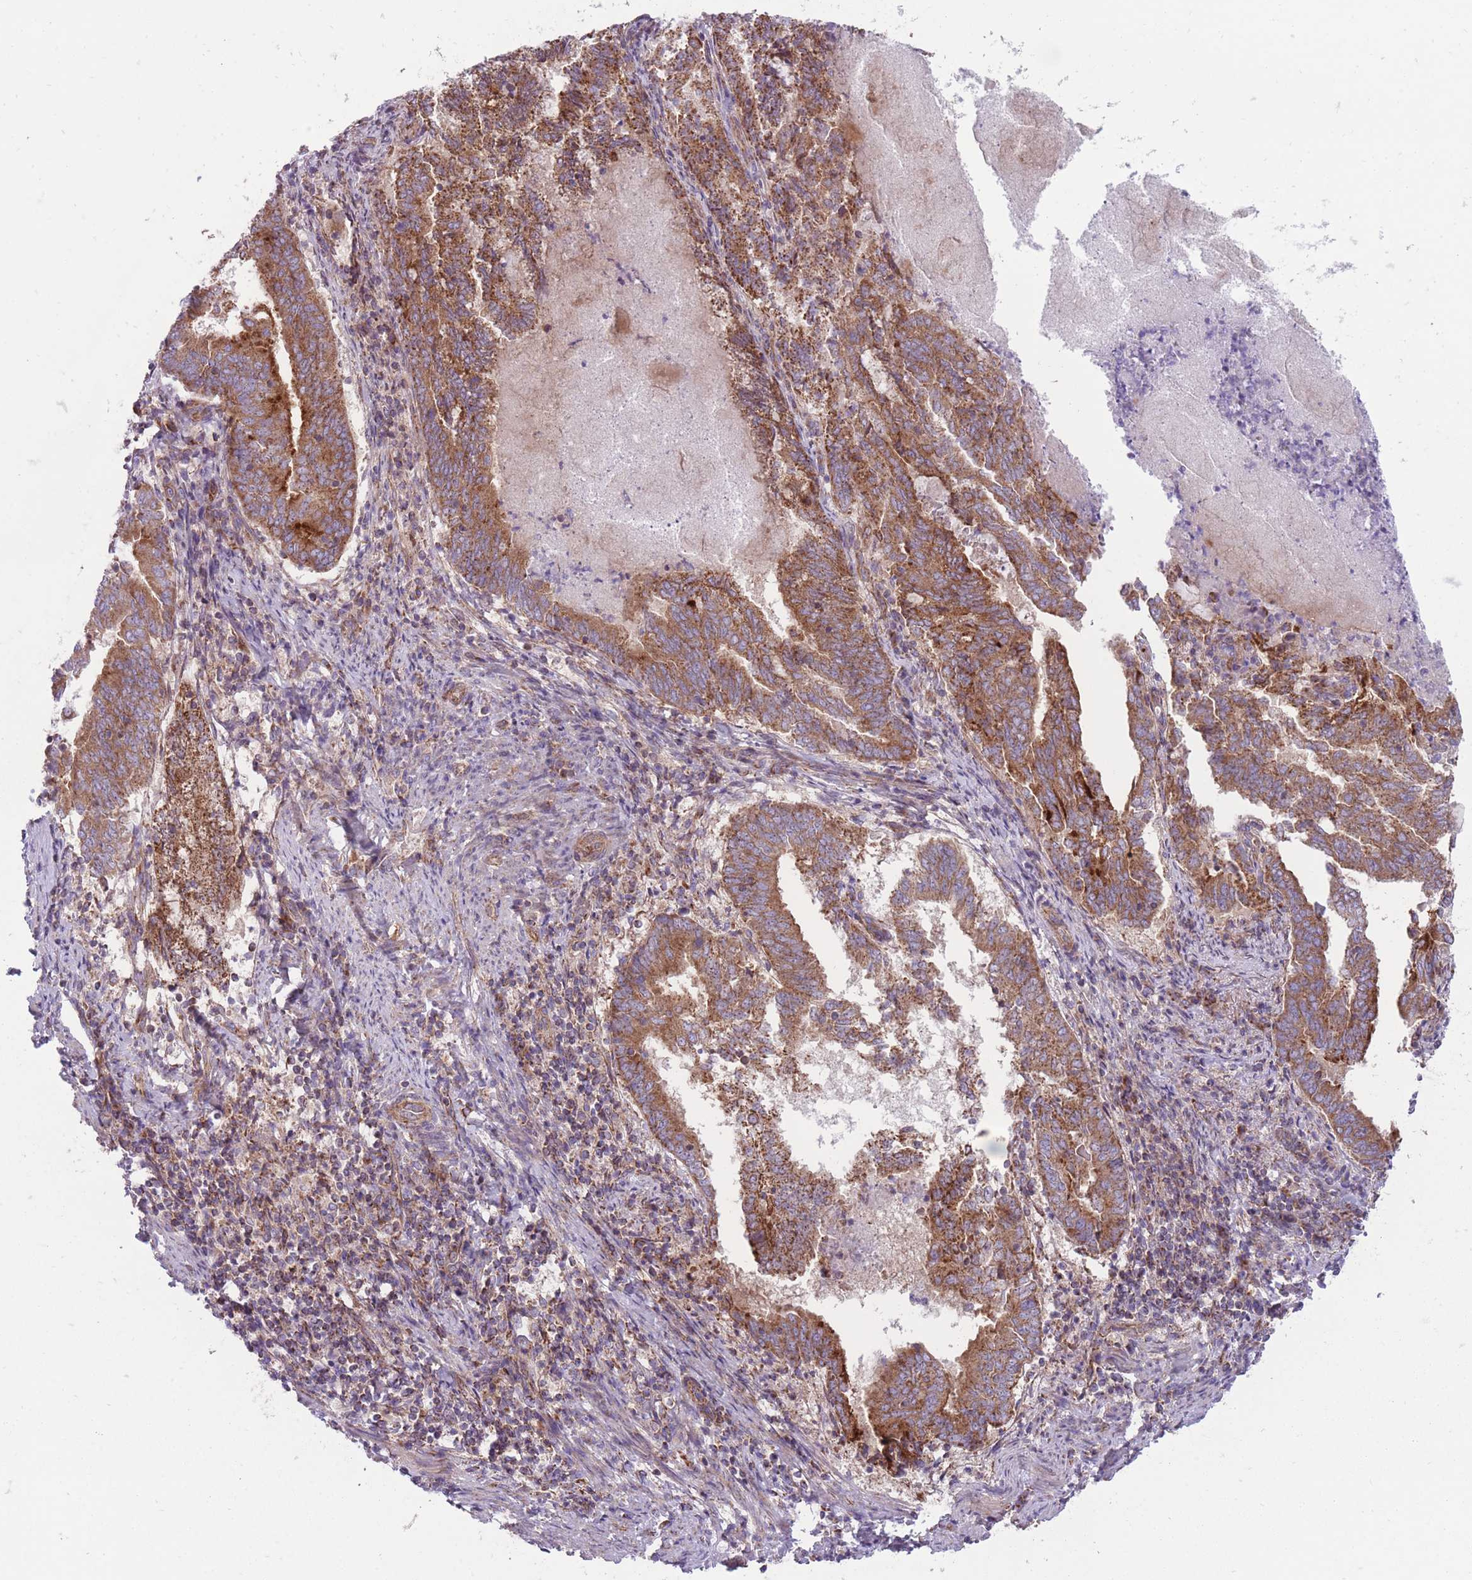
{"staining": {"intensity": "moderate", "quantity": ">75%", "location": "cytoplasmic/membranous"}, "tissue": "endometrial cancer", "cell_type": "Tumor cells", "image_type": "cancer", "snomed": [{"axis": "morphology", "description": "Adenocarcinoma, NOS"}, {"axis": "topography", "description": "Endometrium"}], "caption": "A medium amount of moderate cytoplasmic/membranous positivity is seen in approximately >75% of tumor cells in adenocarcinoma (endometrial) tissue.", "gene": "ANKRD10", "patient": {"sex": "female", "age": 80}}